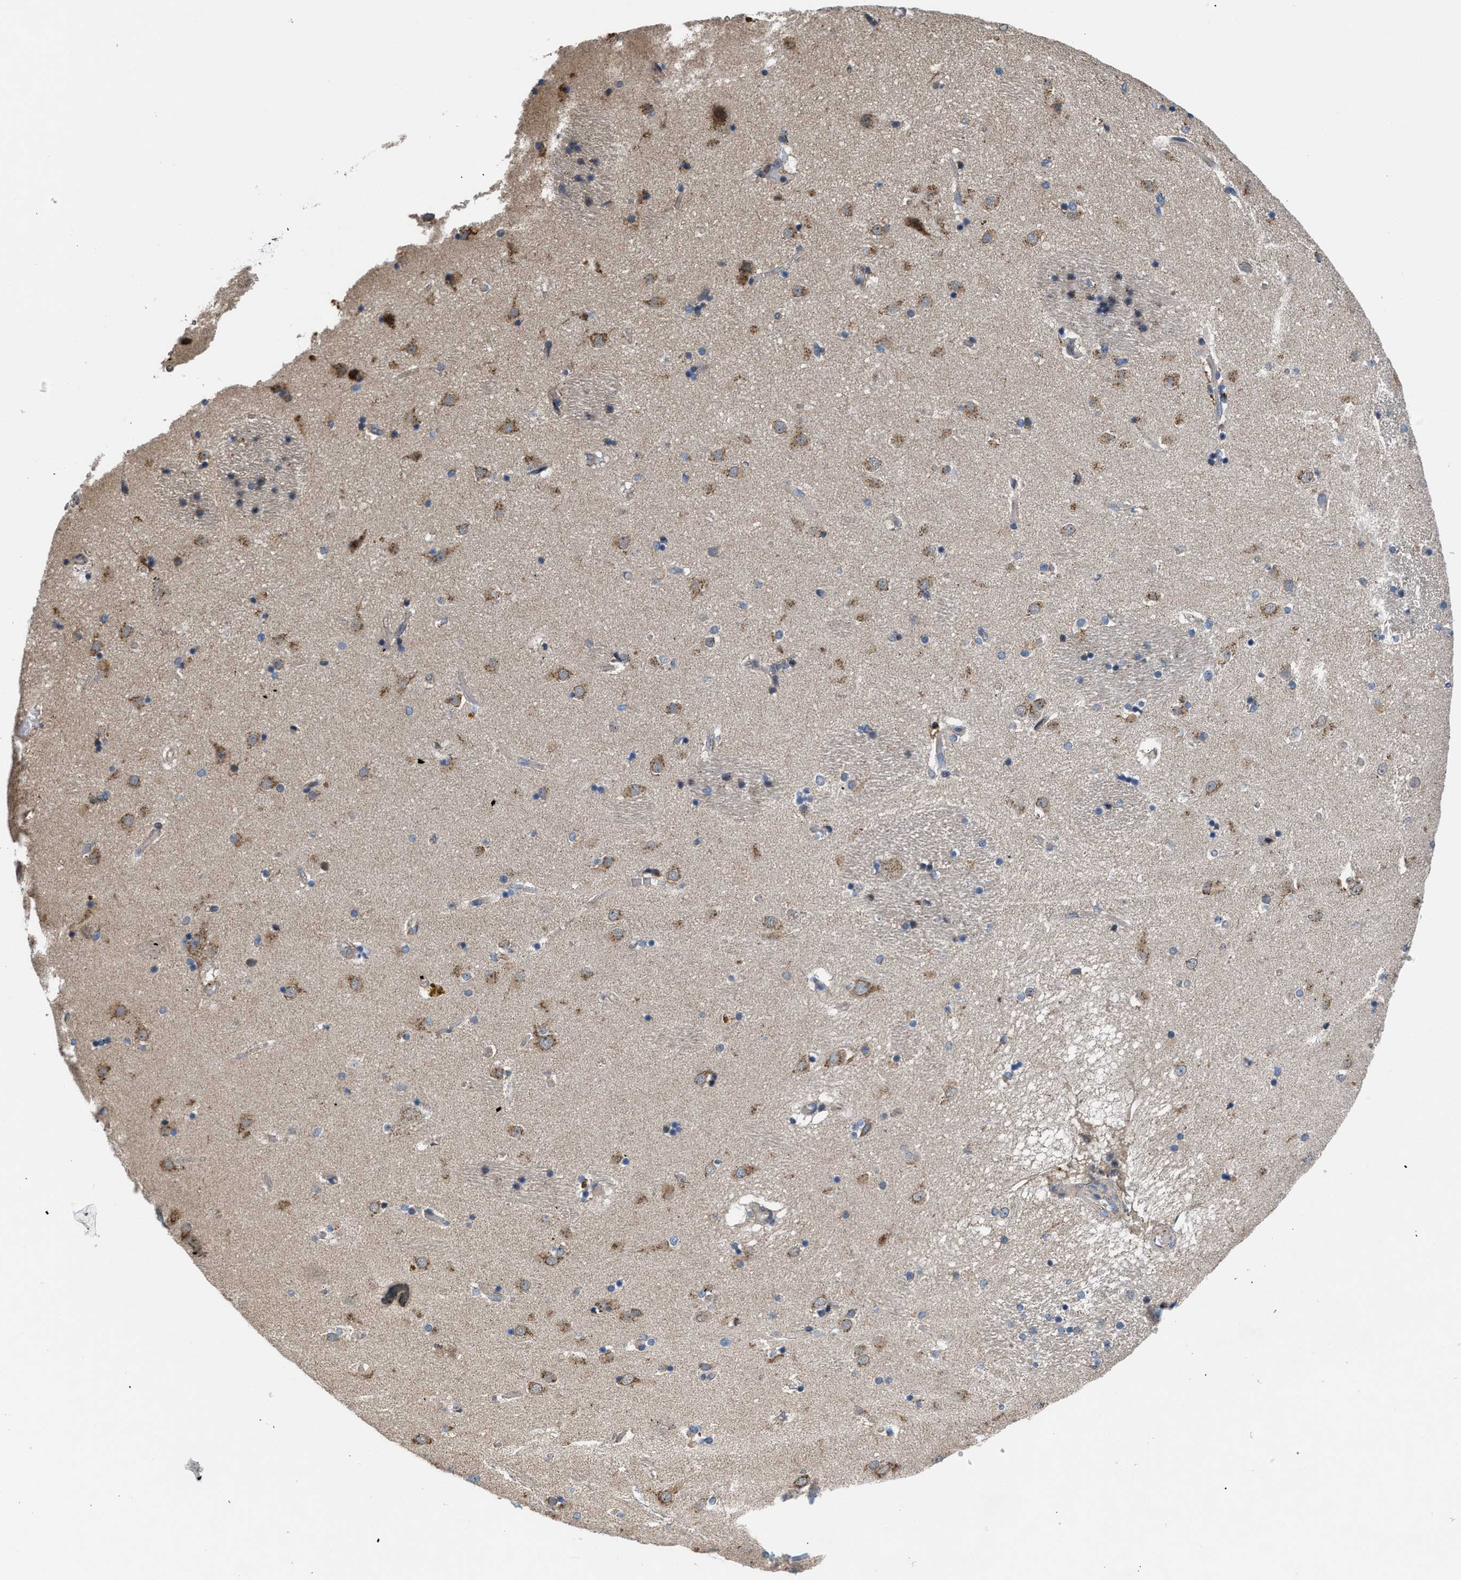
{"staining": {"intensity": "moderate", "quantity": "<25%", "location": "cytoplasmic/membranous"}, "tissue": "caudate", "cell_type": "Glial cells", "image_type": "normal", "snomed": [{"axis": "morphology", "description": "Normal tissue, NOS"}, {"axis": "topography", "description": "Lateral ventricle wall"}], "caption": "Protein staining shows moderate cytoplasmic/membranous positivity in approximately <25% of glial cells in benign caudate. The staining is performed using DAB (3,3'-diaminobenzidine) brown chromogen to label protein expression. The nuclei are counter-stained blue using hematoxylin.", "gene": "CEP128", "patient": {"sex": "male", "age": 70}}